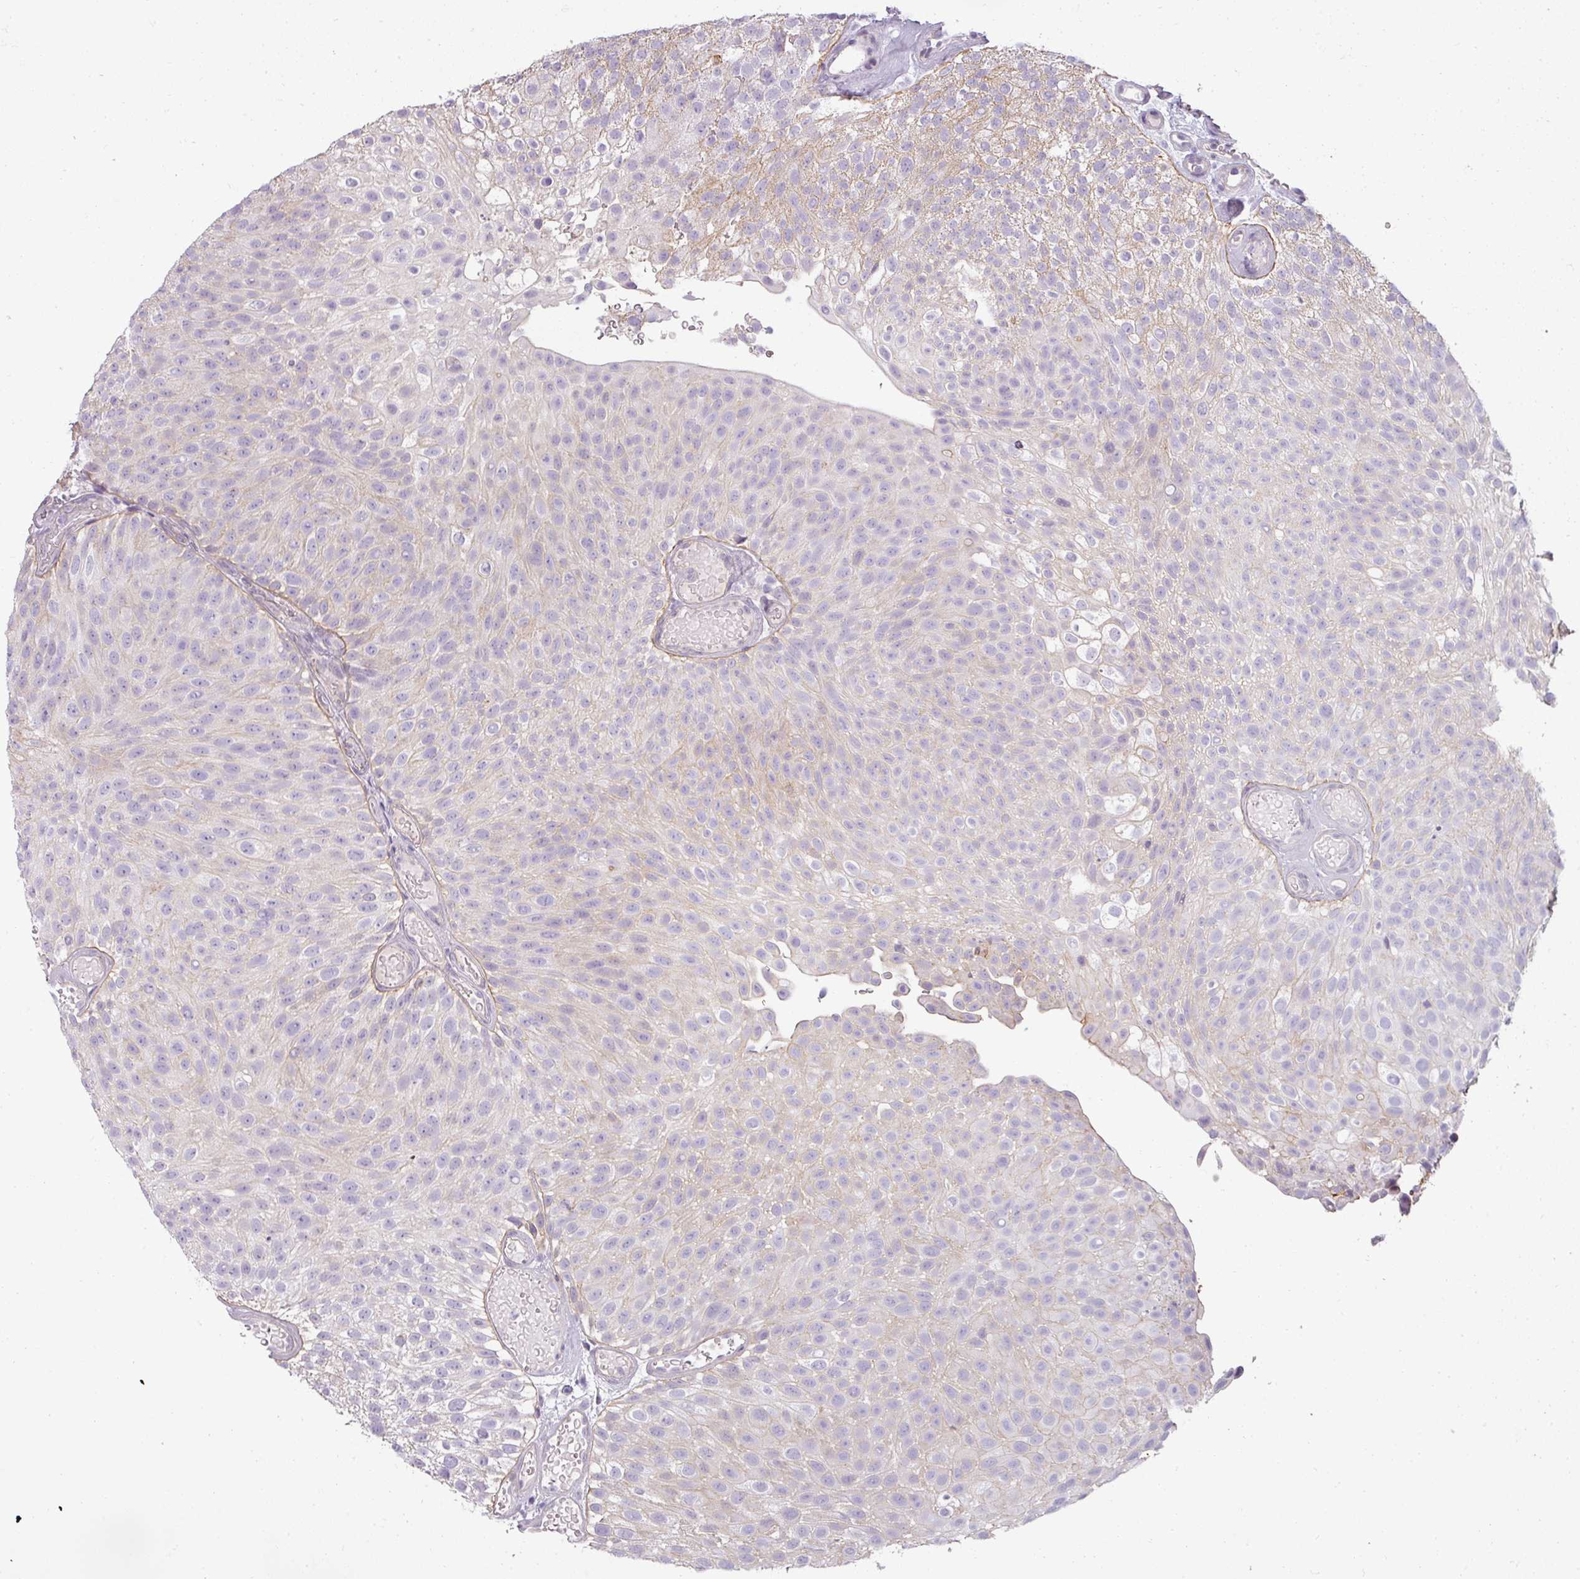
{"staining": {"intensity": "negative", "quantity": "none", "location": "none"}, "tissue": "urothelial cancer", "cell_type": "Tumor cells", "image_type": "cancer", "snomed": [{"axis": "morphology", "description": "Urothelial carcinoma, Low grade"}, {"axis": "topography", "description": "Urinary bladder"}], "caption": "The micrograph reveals no significant expression in tumor cells of low-grade urothelial carcinoma.", "gene": "ASB1", "patient": {"sex": "male", "age": 78}}